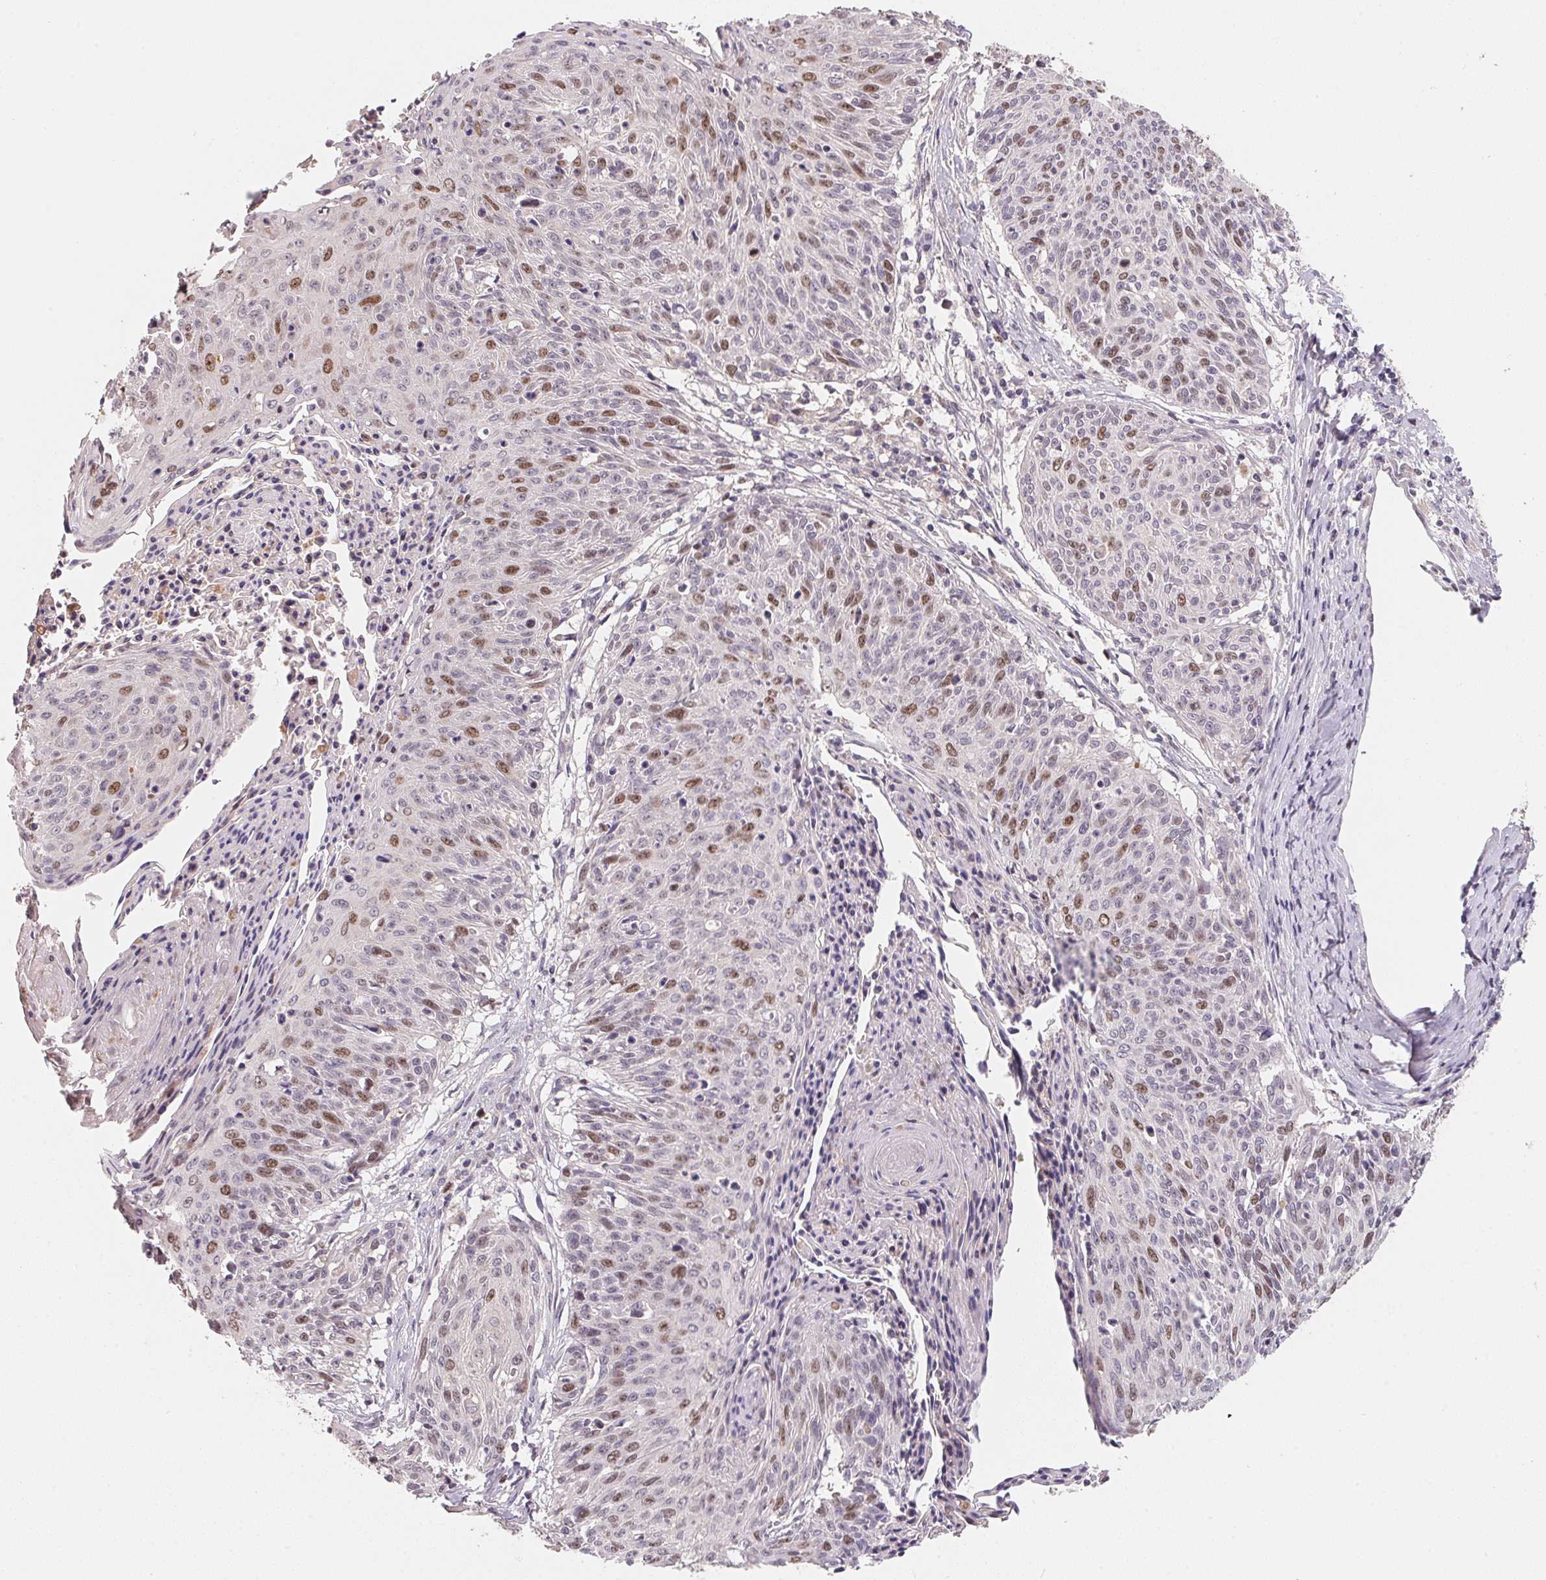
{"staining": {"intensity": "moderate", "quantity": "25%-75%", "location": "nuclear"}, "tissue": "cervical cancer", "cell_type": "Tumor cells", "image_type": "cancer", "snomed": [{"axis": "morphology", "description": "Squamous cell carcinoma, NOS"}, {"axis": "topography", "description": "Cervix"}], "caption": "DAB (3,3'-diaminobenzidine) immunohistochemical staining of human cervical squamous cell carcinoma shows moderate nuclear protein expression in about 25%-75% of tumor cells. (DAB (3,3'-diaminobenzidine) IHC, brown staining for protein, blue staining for nuclei).", "gene": "KIFC1", "patient": {"sex": "female", "age": 45}}